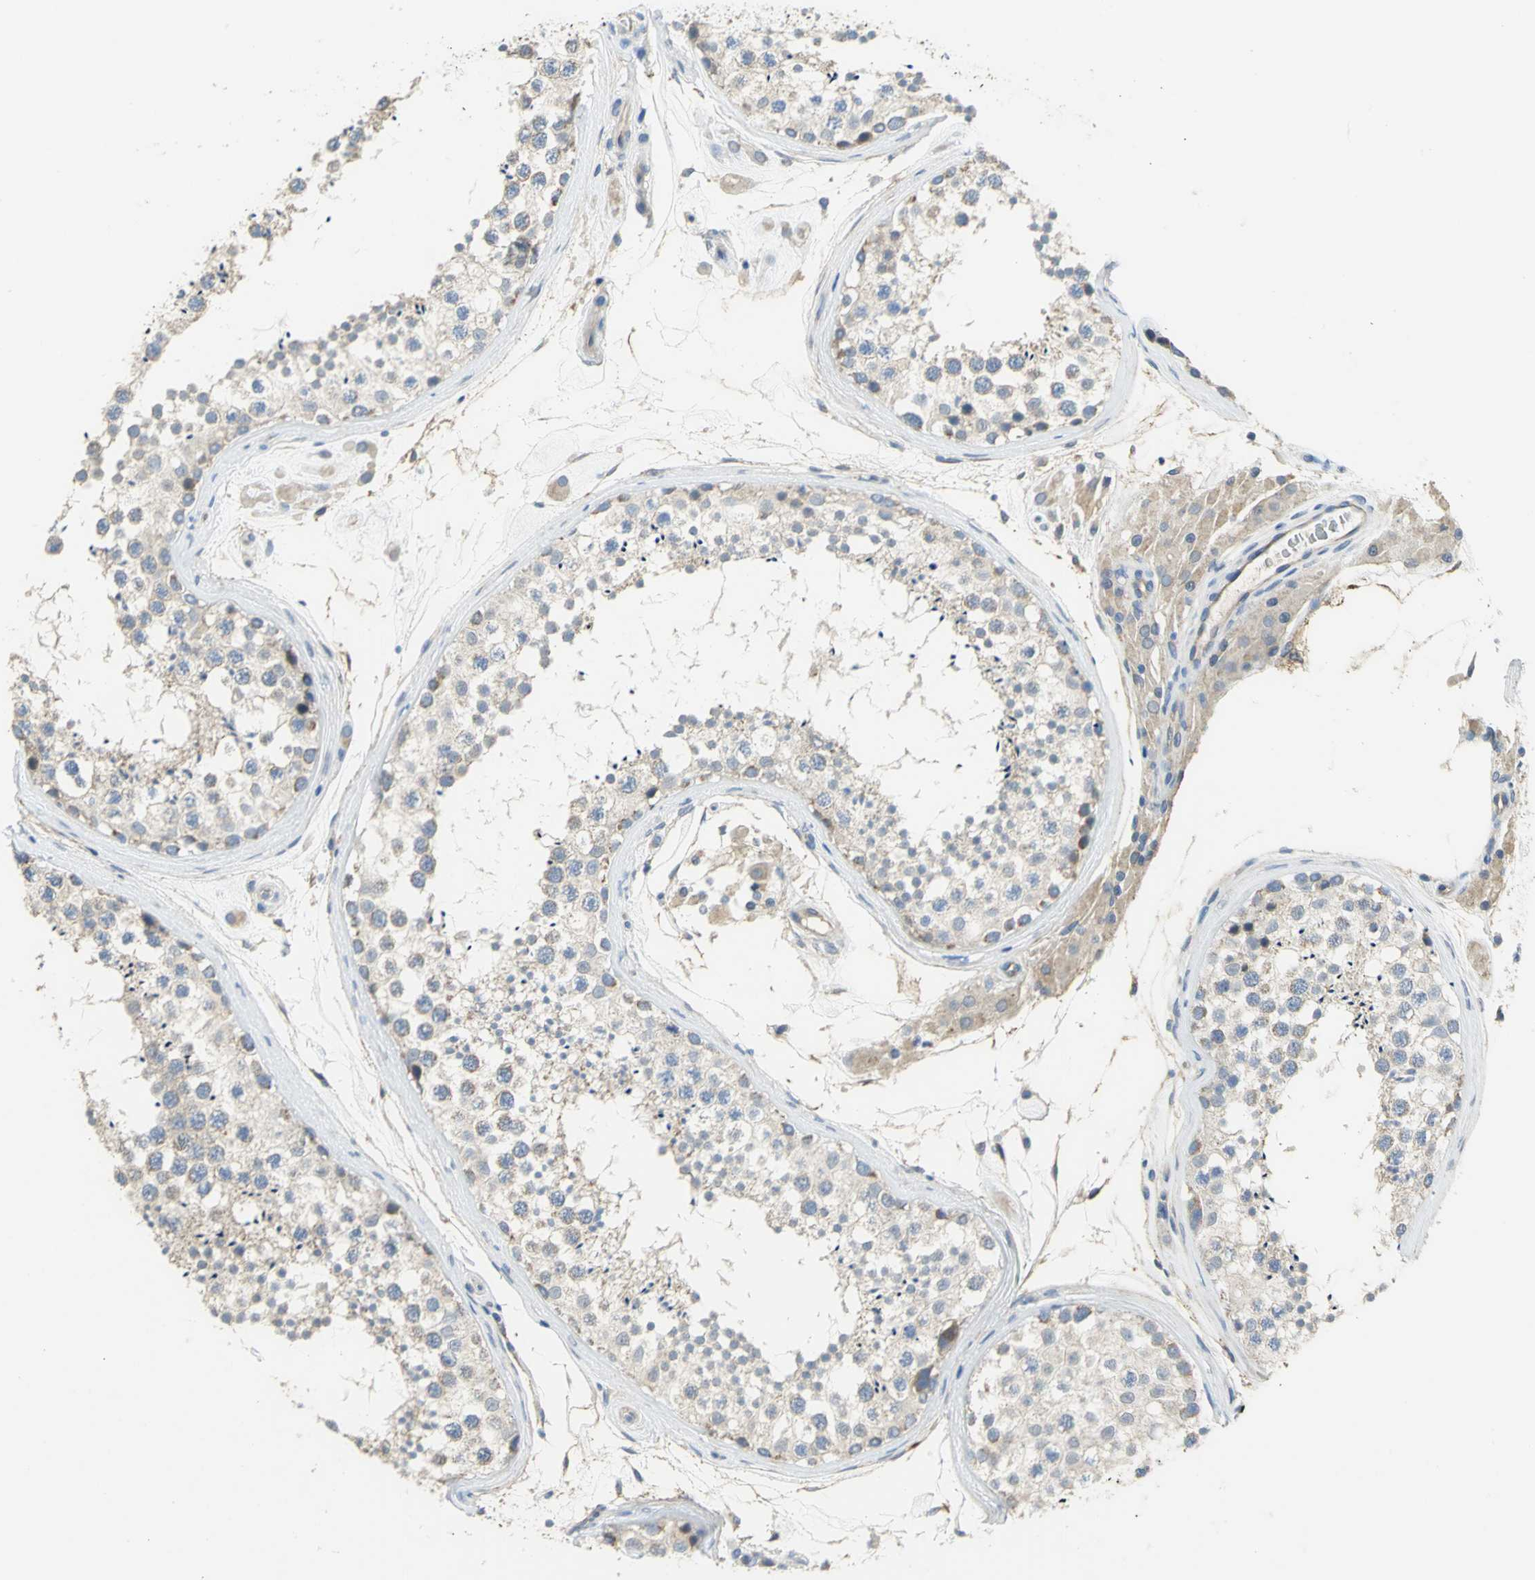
{"staining": {"intensity": "moderate", "quantity": "<25%", "location": "cytoplasmic/membranous"}, "tissue": "testis", "cell_type": "Cells in seminiferous ducts", "image_type": "normal", "snomed": [{"axis": "morphology", "description": "Normal tissue, NOS"}, {"axis": "topography", "description": "Testis"}], "caption": "Testis stained with a brown dye shows moderate cytoplasmic/membranous positive expression in about <25% of cells in seminiferous ducts.", "gene": "HTR1F", "patient": {"sex": "male", "age": 46}}